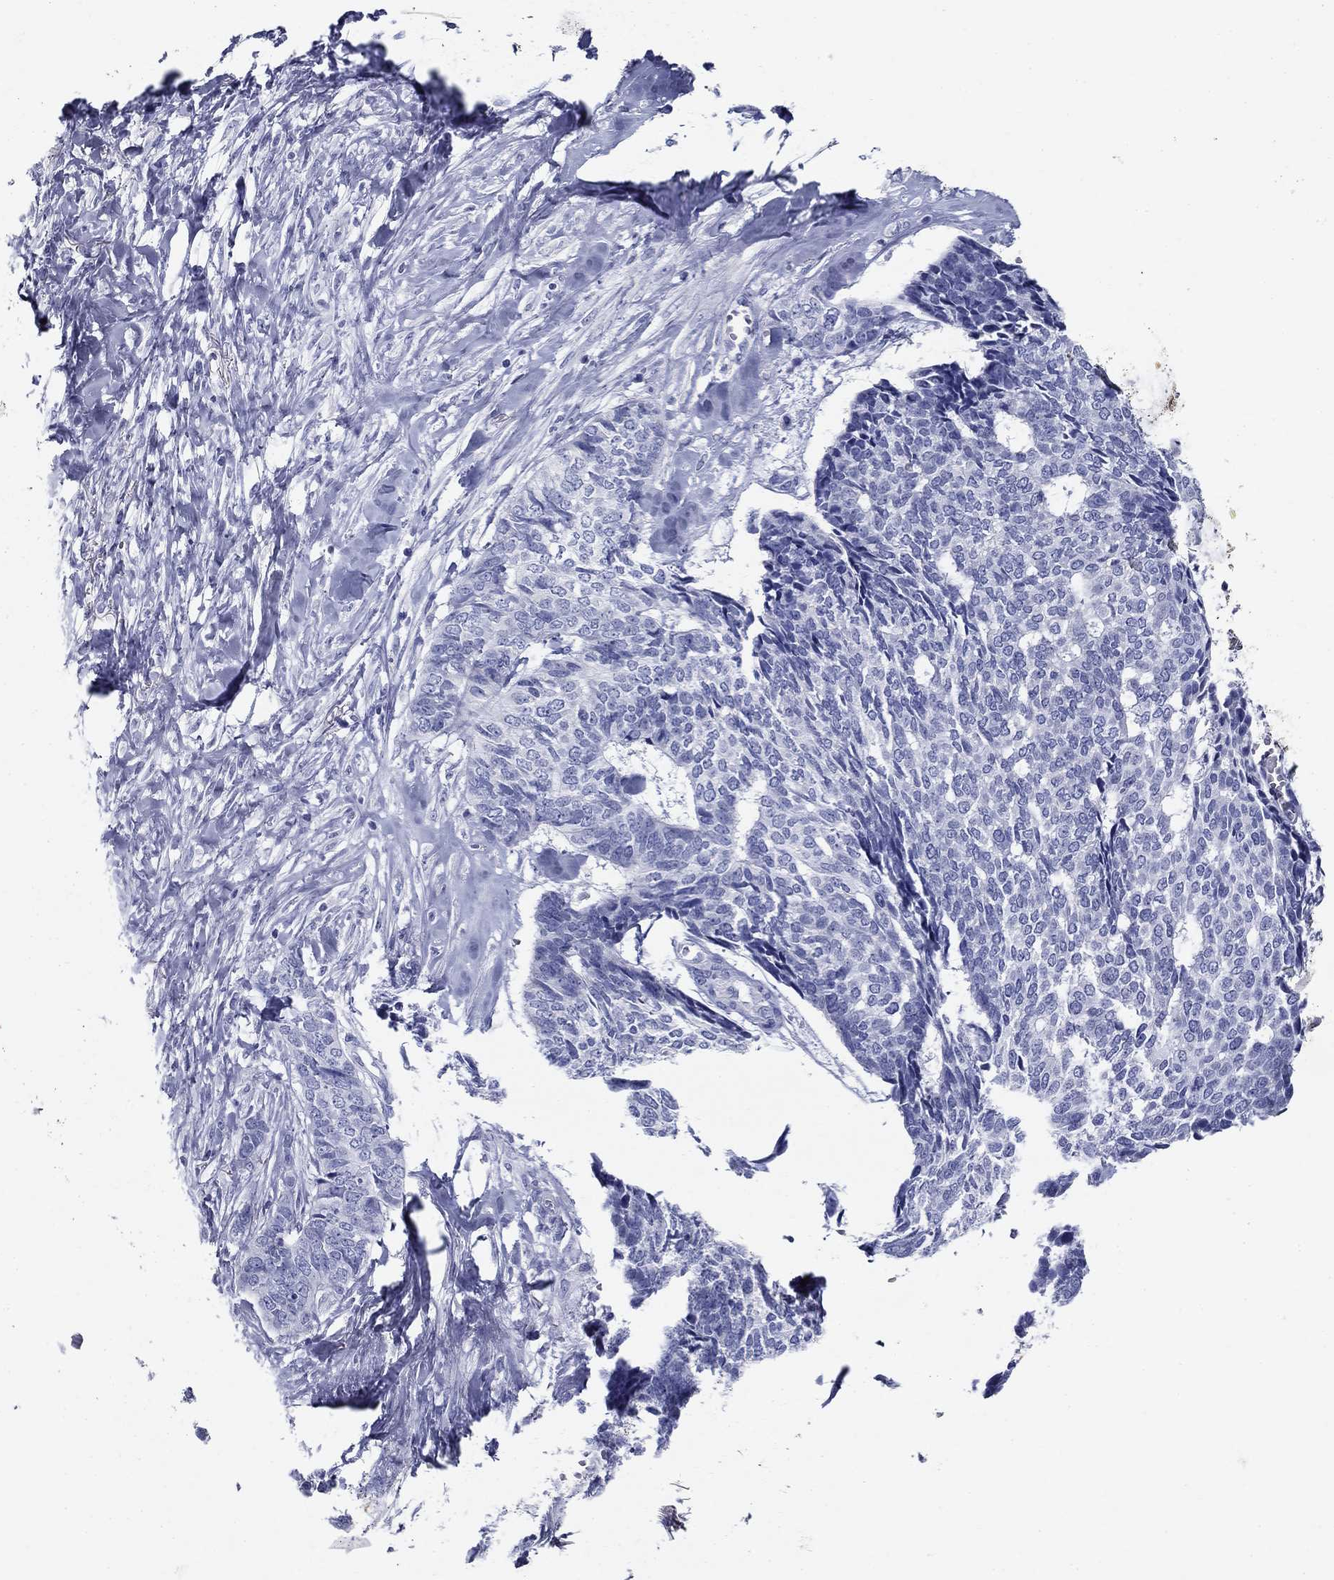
{"staining": {"intensity": "negative", "quantity": "none", "location": "none"}, "tissue": "skin cancer", "cell_type": "Tumor cells", "image_type": "cancer", "snomed": [{"axis": "morphology", "description": "Basal cell carcinoma"}, {"axis": "topography", "description": "Skin"}], "caption": "A histopathology image of basal cell carcinoma (skin) stained for a protein exhibits no brown staining in tumor cells. (Brightfield microscopy of DAB (3,3'-diaminobenzidine) immunohistochemistry (IHC) at high magnification).", "gene": "UPB1", "patient": {"sex": "male", "age": 86}}